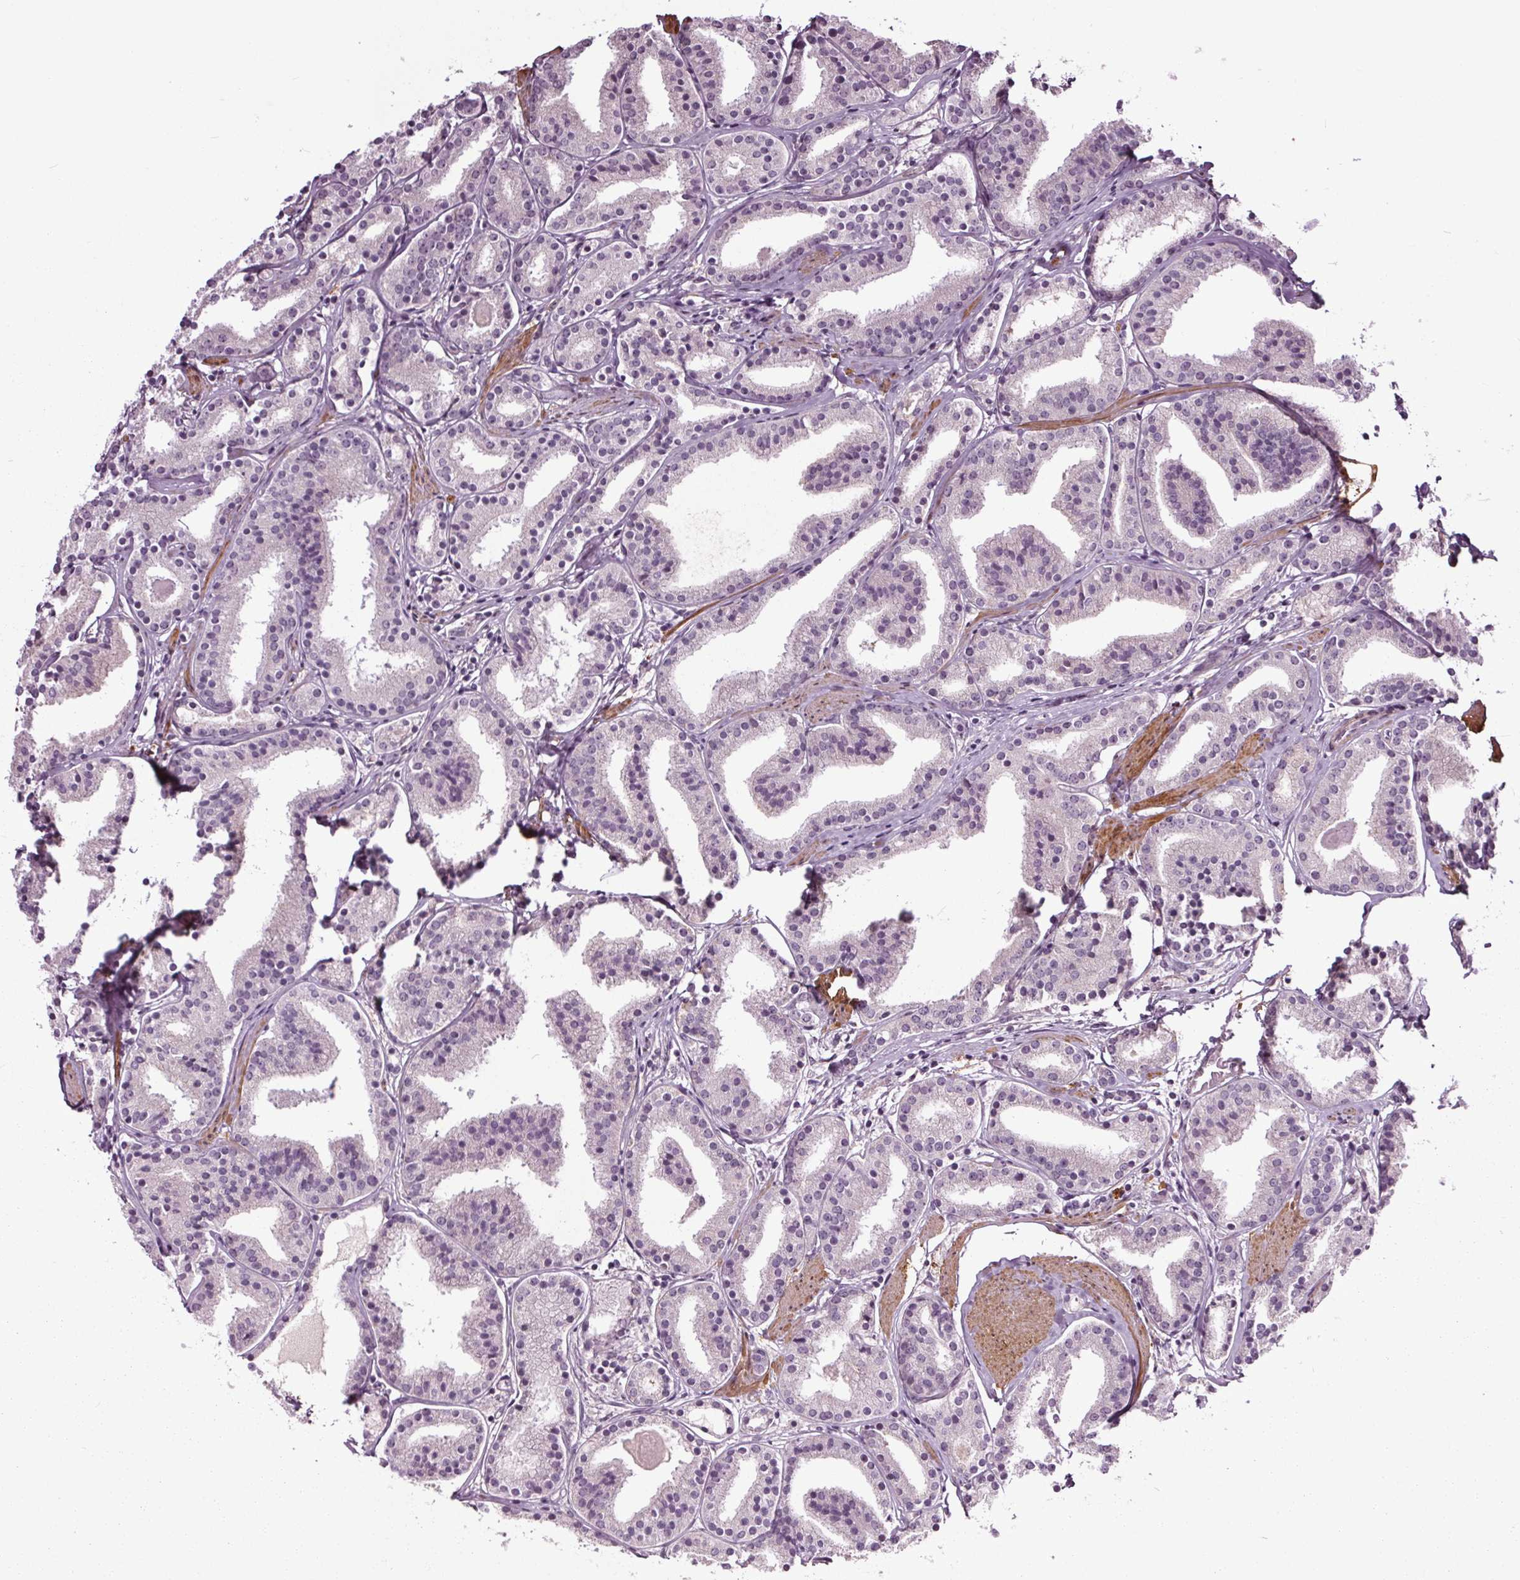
{"staining": {"intensity": "negative", "quantity": "none", "location": "none"}, "tissue": "prostate cancer", "cell_type": "Tumor cells", "image_type": "cancer", "snomed": [{"axis": "morphology", "description": "Adenocarcinoma, High grade"}, {"axis": "topography", "description": "Prostate"}], "caption": "Immunohistochemical staining of high-grade adenocarcinoma (prostate) shows no significant expression in tumor cells.", "gene": "HAUS5", "patient": {"sex": "male", "age": 63}}